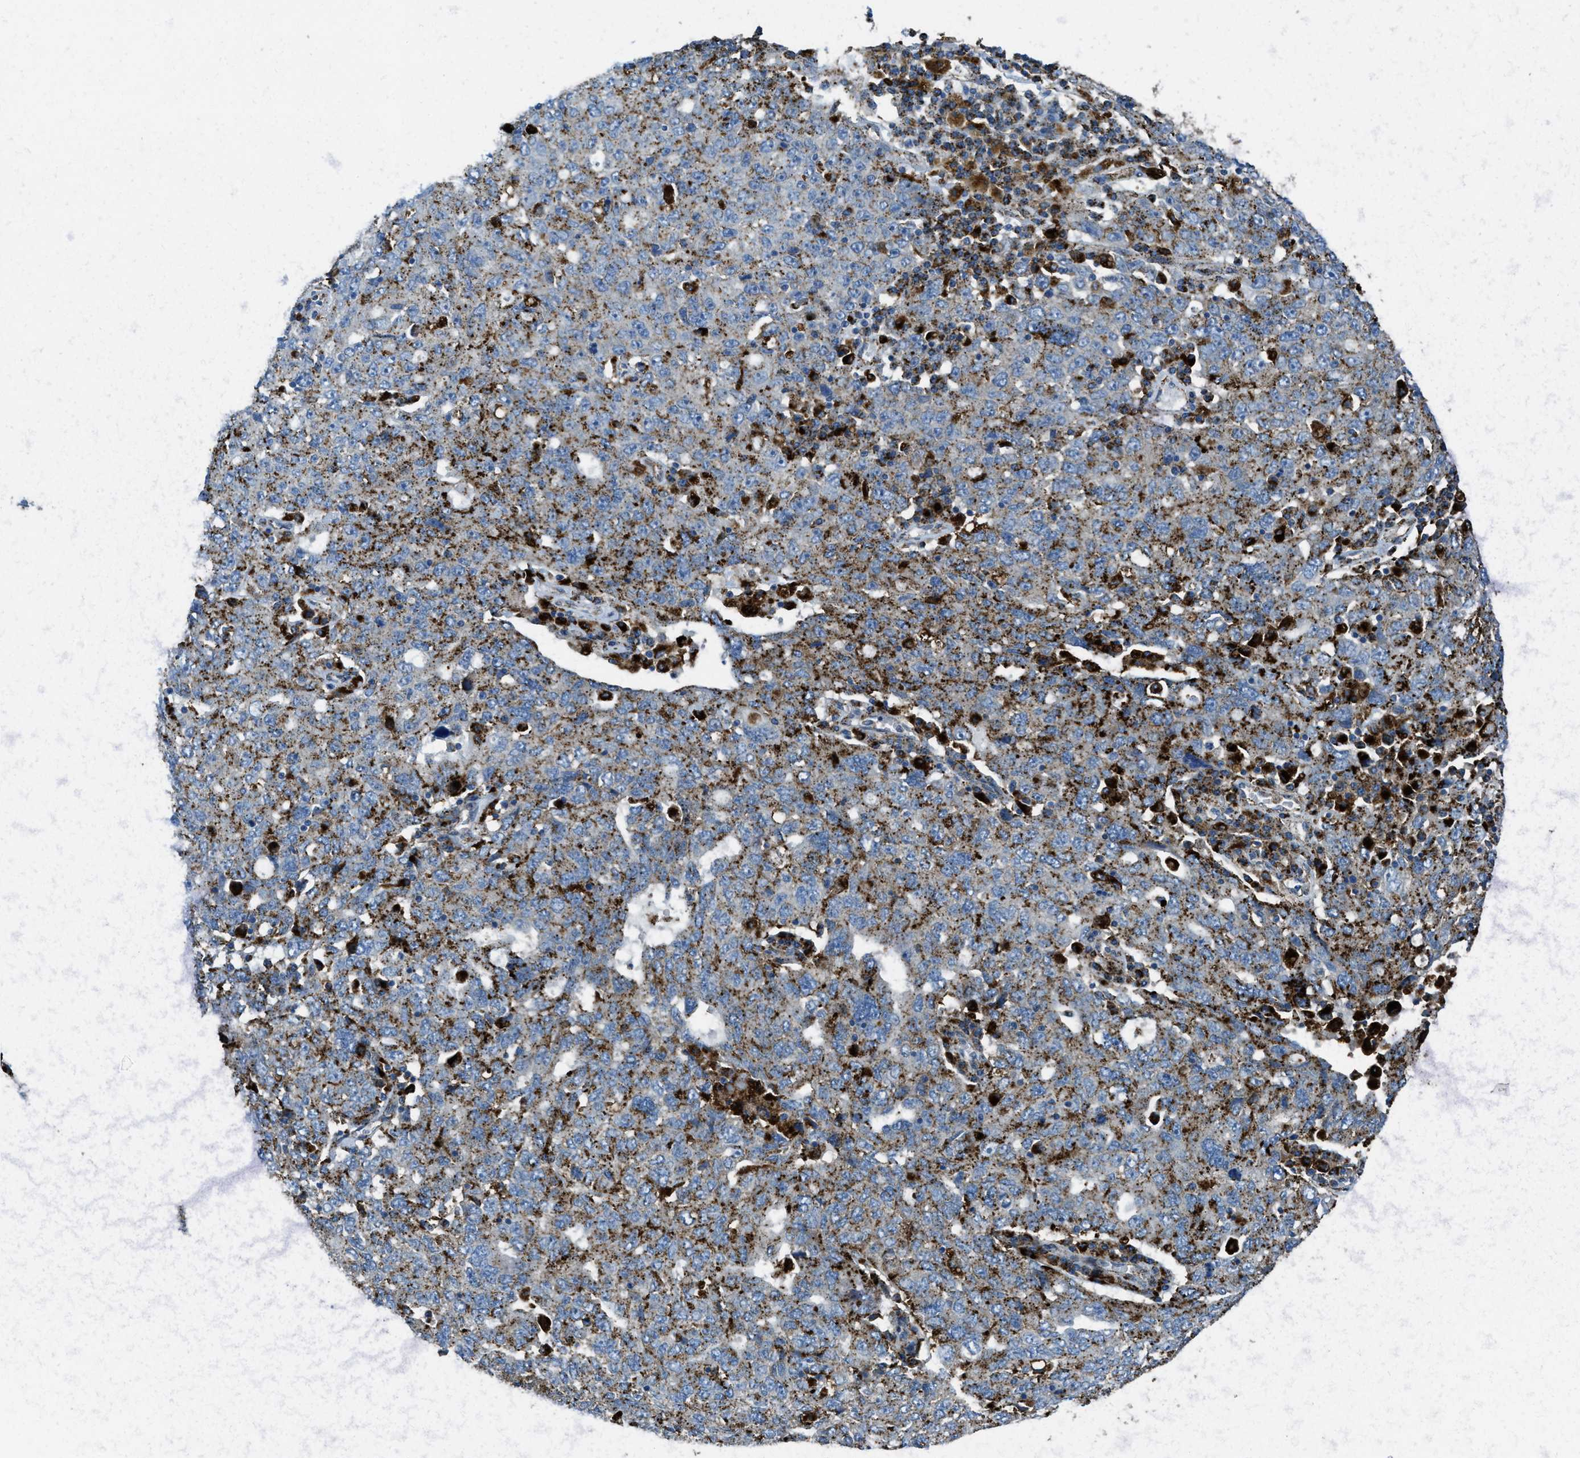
{"staining": {"intensity": "moderate", "quantity": "25%-75%", "location": "cytoplasmic/membranous"}, "tissue": "ovarian cancer", "cell_type": "Tumor cells", "image_type": "cancer", "snomed": [{"axis": "morphology", "description": "Carcinoma, endometroid"}, {"axis": "topography", "description": "Ovary"}], "caption": "This micrograph reveals IHC staining of ovarian endometroid carcinoma, with medium moderate cytoplasmic/membranous expression in about 25%-75% of tumor cells.", "gene": "SCARB2", "patient": {"sex": "female", "age": 62}}